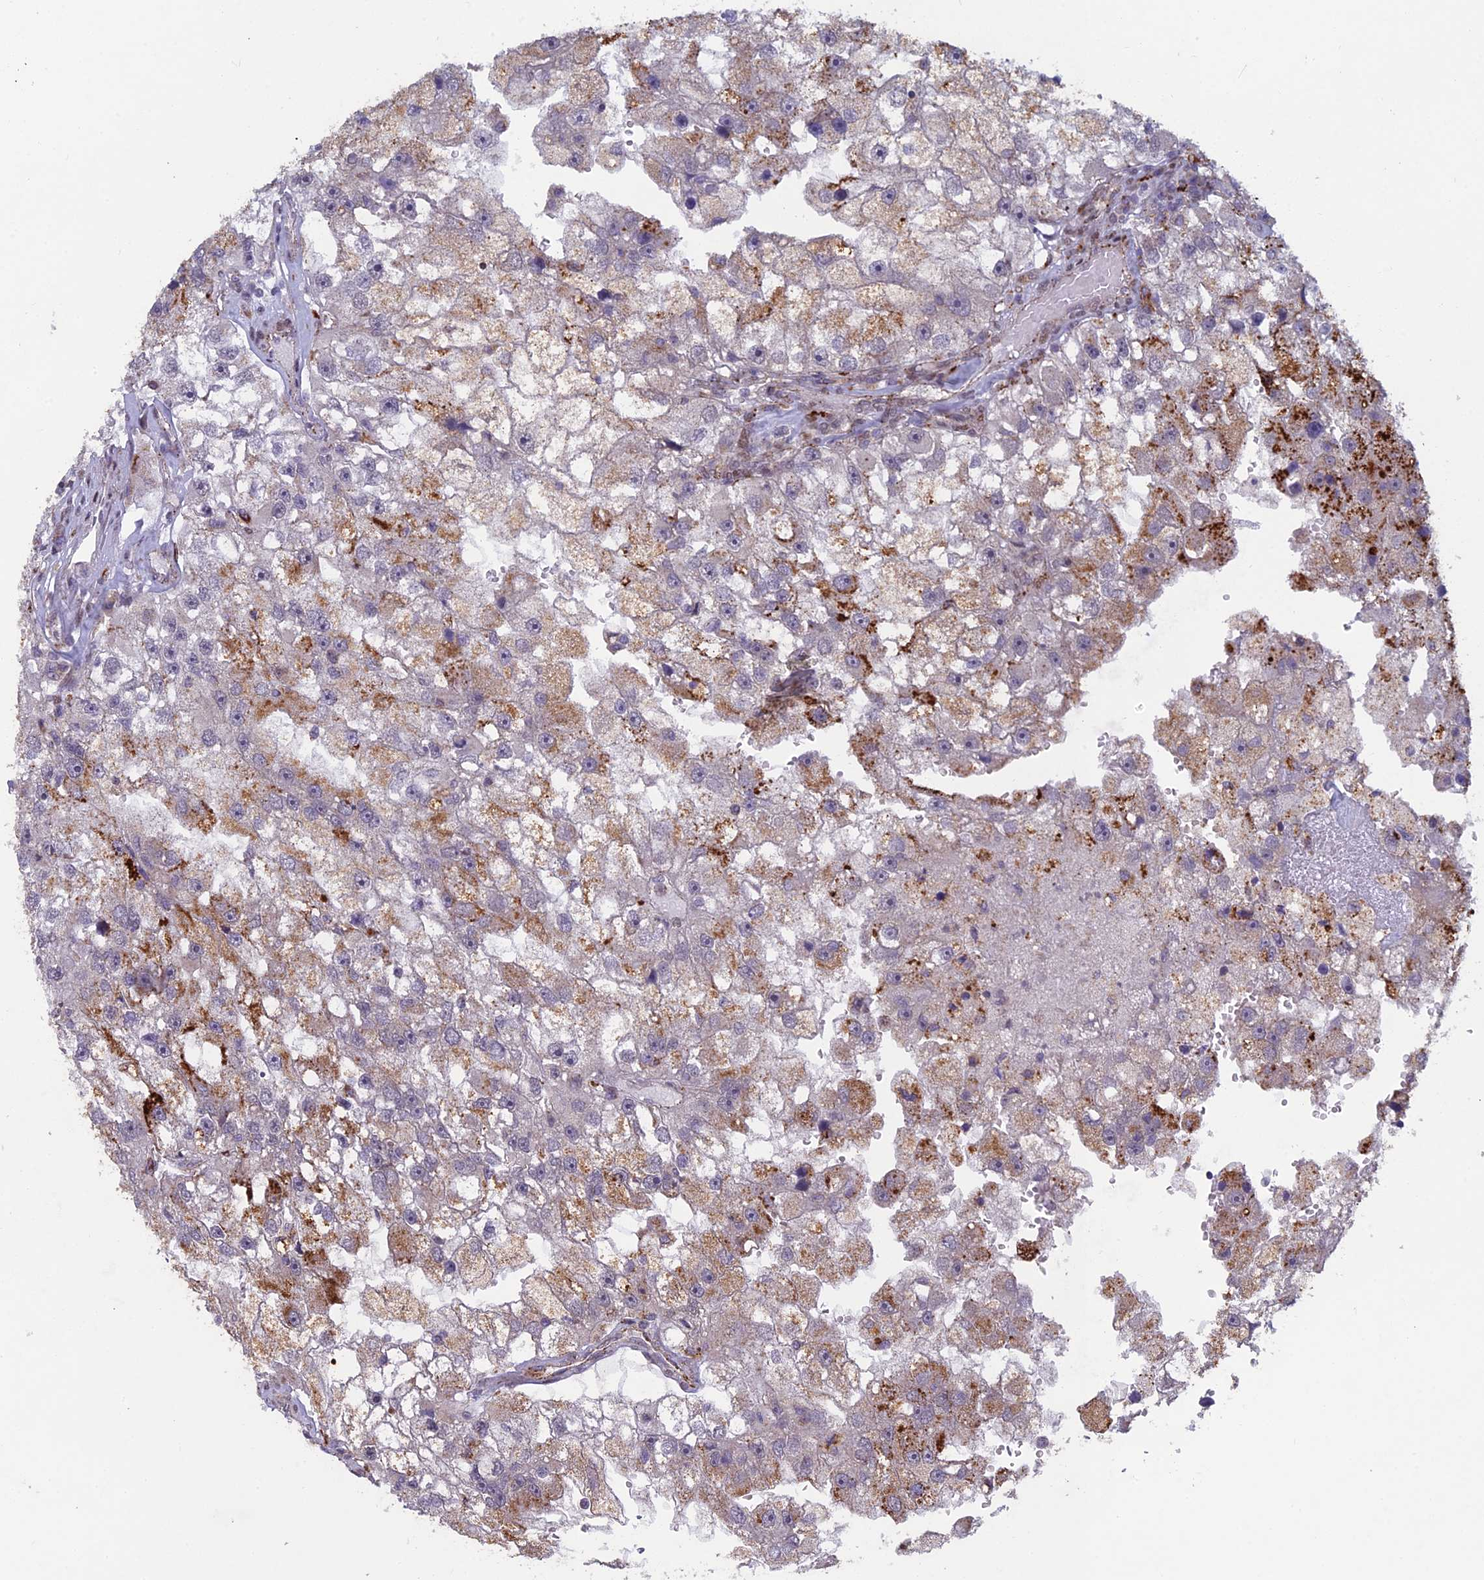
{"staining": {"intensity": "moderate", "quantity": "25%-75%", "location": "cytoplasmic/membranous"}, "tissue": "renal cancer", "cell_type": "Tumor cells", "image_type": "cancer", "snomed": [{"axis": "morphology", "description": "Adenocarcinoma, NOS"}, {"axis": "topography", "description": "Kidney"}], "caption": "Tumor cells exhibit medium levels of moderate cytoplasmic/membranous staining in about 25%-75% of cells in human renal cancer. Nuclei are stained in blue.", "gene": "FOXS1", "patient": {"sex": "male", "age": 63}}